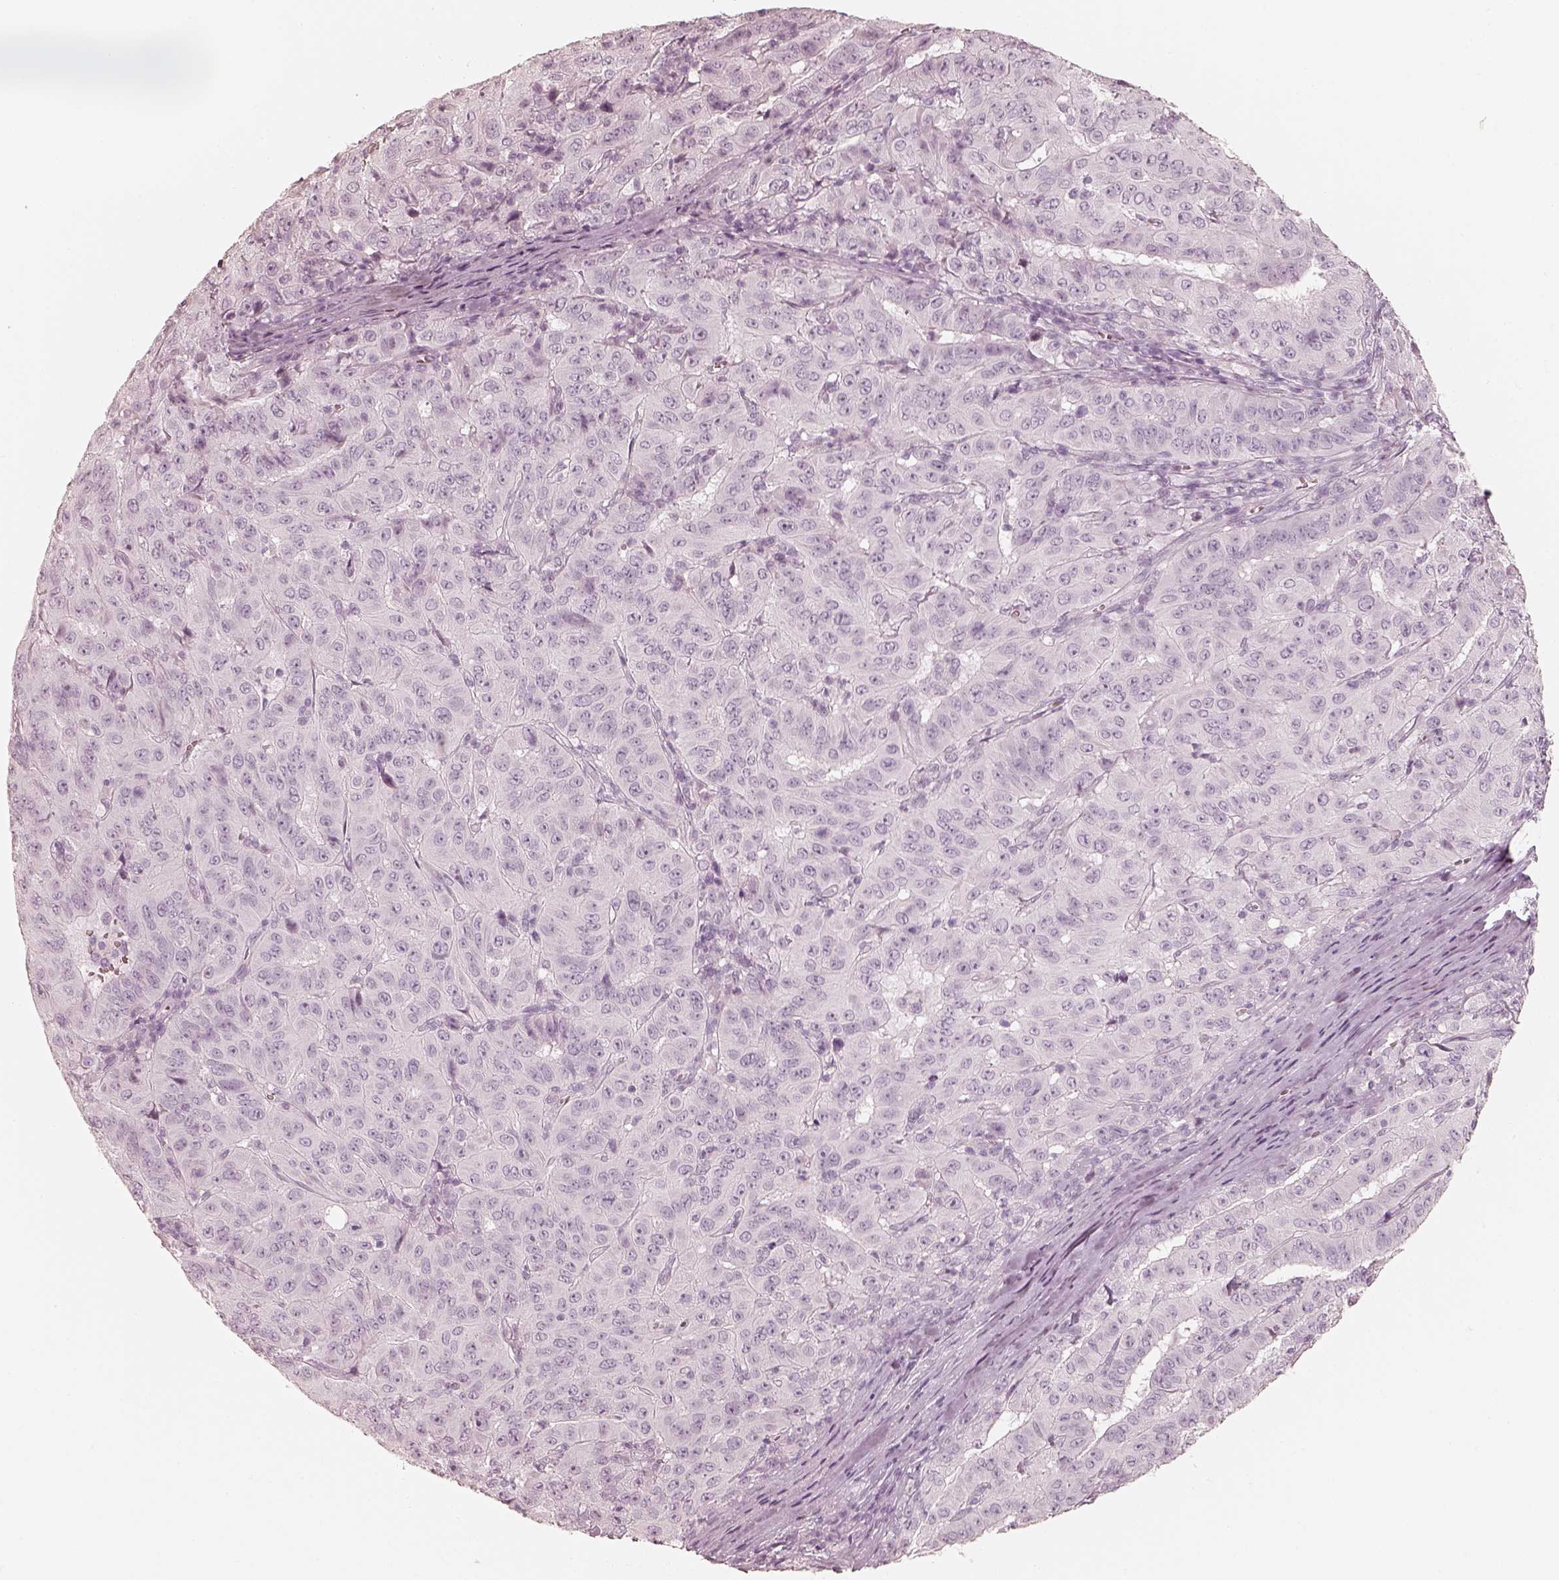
{"staining": {"intensity": "negative", "quantity": "none", "location": "none"}, "tissue": "pancreatic cancer", "cell_type": "Tumor cells", "image_type": "cancer", "snomed": [{"axis": "morphology", "description": "Adenocarcinoma, NOS"}, {"axis": "topography", "description": "Pancreas"}], "caption": "Tumor cells are negative for protein expression in human pancreatic adenocarcinoma.", "gene": "KRT82", "patient": {"sex": "male", "age": 63}}